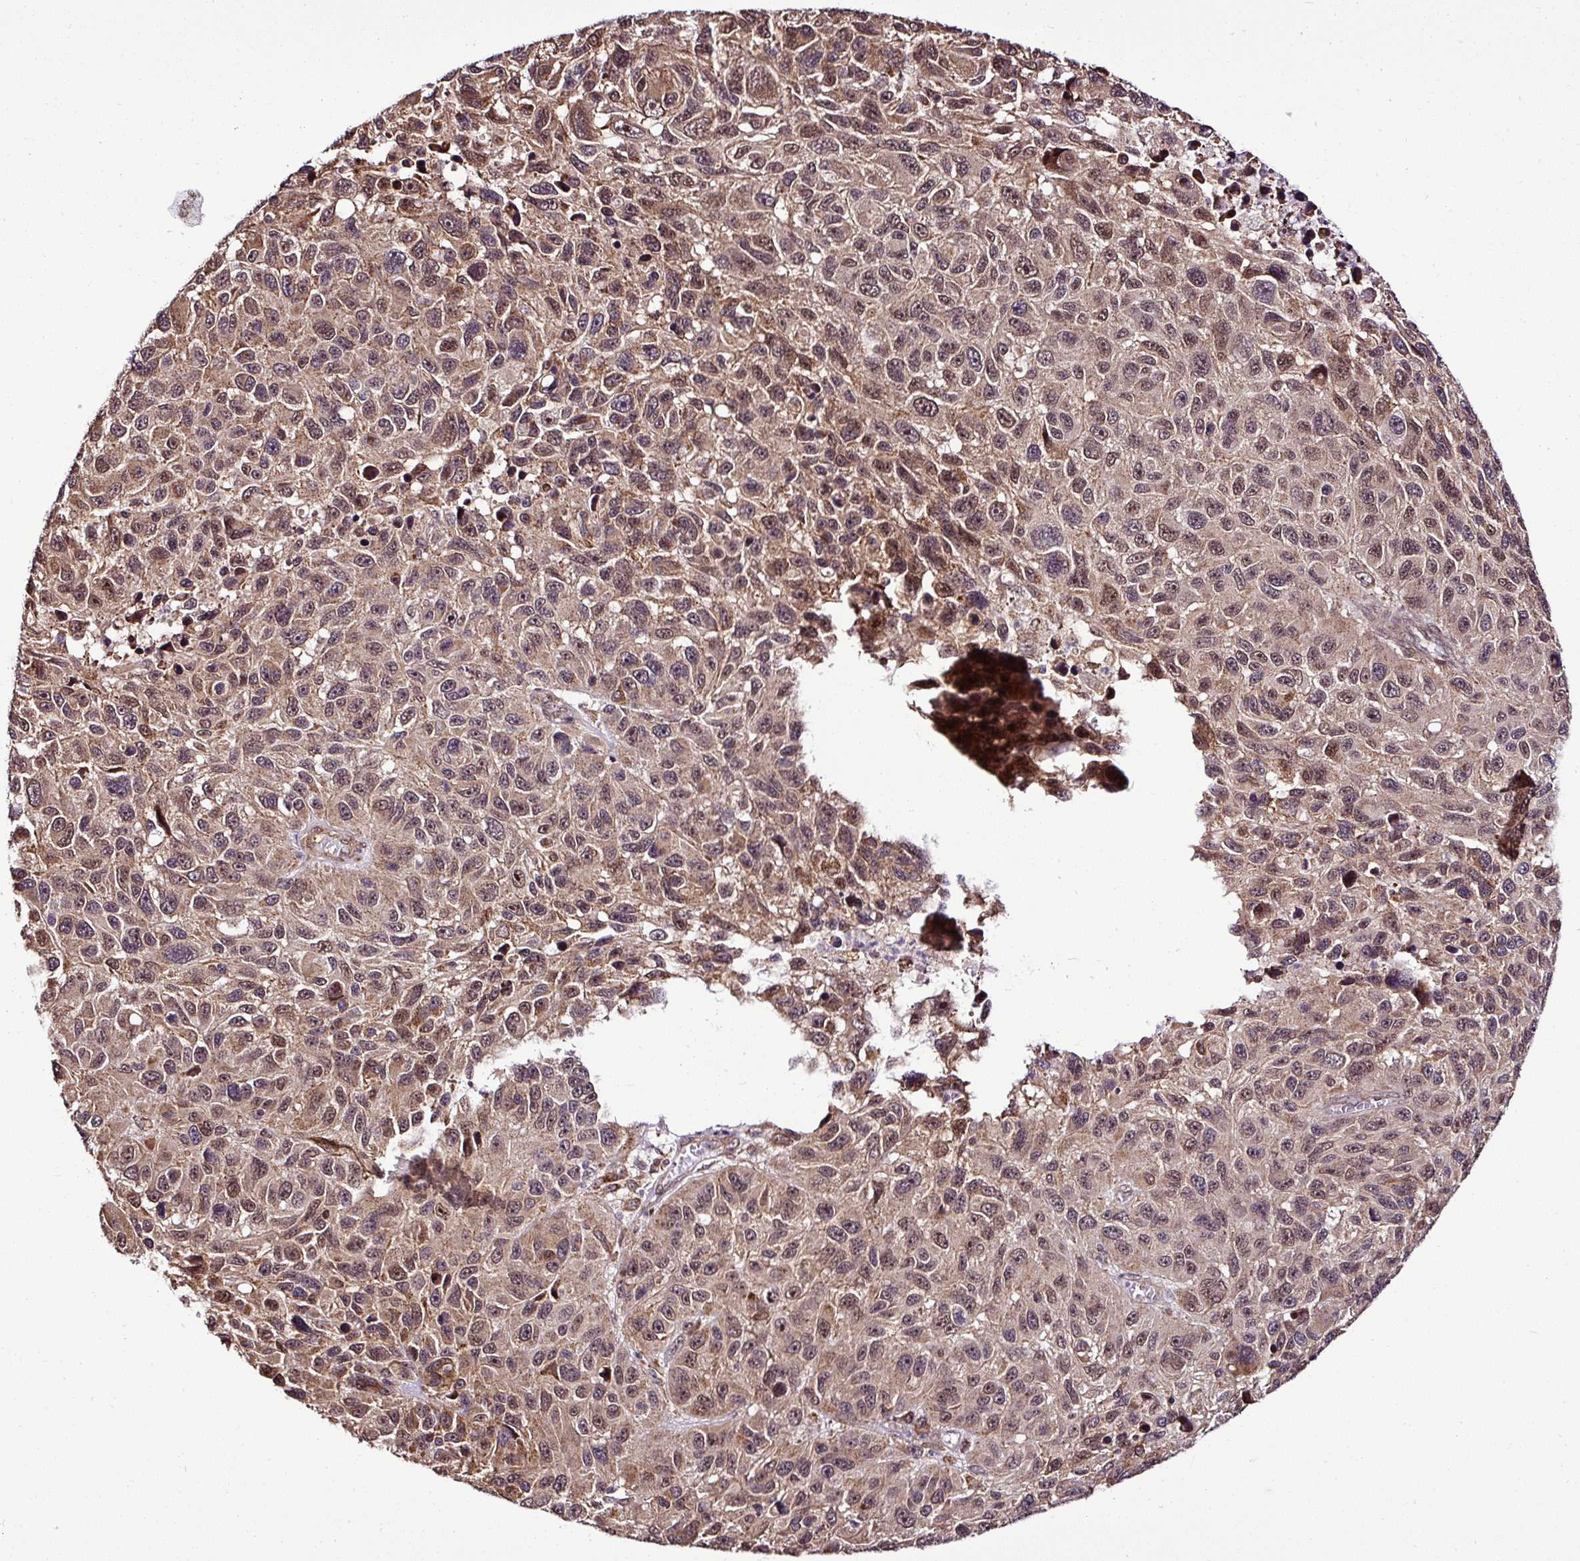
{"staining": {"intensity": "moderate", "quantity": ">75%", "location": "cytoplasmic/membranous,nuclear"}, "tissue": "melanoma", "cell_type": "Tumor cells", "image_type": "cancer", "snomed": [{"axis": "morphology", "description": "Malignant melanoma, NOS"}, {"axis": "topography", "description": "Skin"}], "caption": "This is an image of immunohistochemistry staining of malignant melanoma, which shows moderate positivity in the cytoplasmic/membranous and nuclear of tumor cells.", "gene": "FAM153A", "patient": {"sex": "male", "age": 53}}